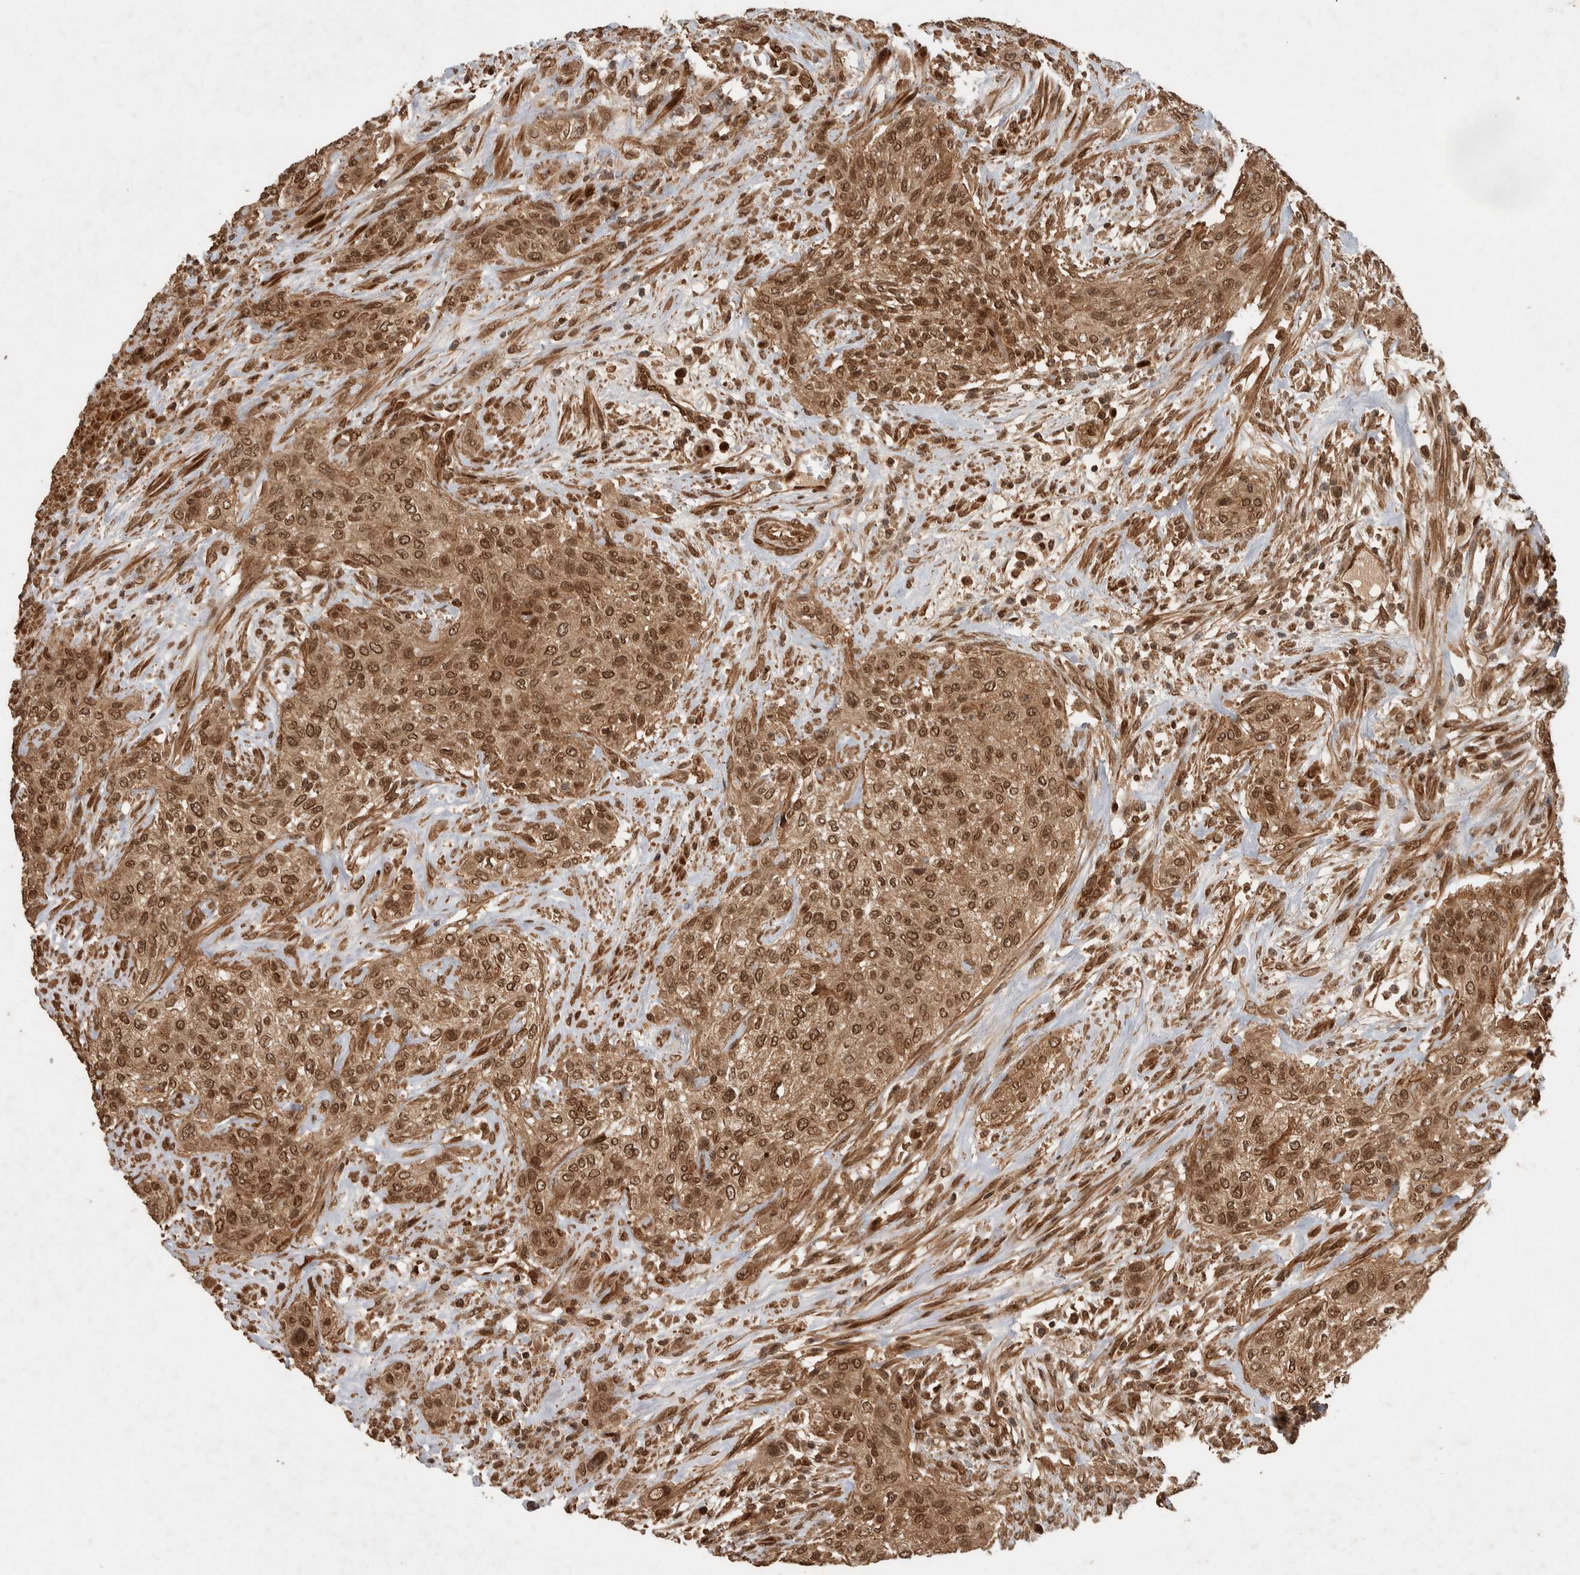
{"staining": {"intensity": "strong", "quantity": ">75%", "location": "cytoplasmic/membranous,nuclear"}, "tissue": "urothelial cancer", "cell_type": "Tumor cells", "image_type": "cancer", "snomed": [{"axis": "morphology", "description": "Urothelial carcinoma, Low grade"}, {"axis": "morphology", "description": "Urothelial carcinoma, High grade"}, {"axis": "topography", "description": "Urinary bladder"}], "caption": "This photomicrograph reveals immunohistochemistry staining of human urothelial cancer, with high strong cytoplasmic/membranous and nuclear staining in about >75% of tumor cells.", "gene": "CNTROB", "patient": {"sex": "male", "age": 35}}